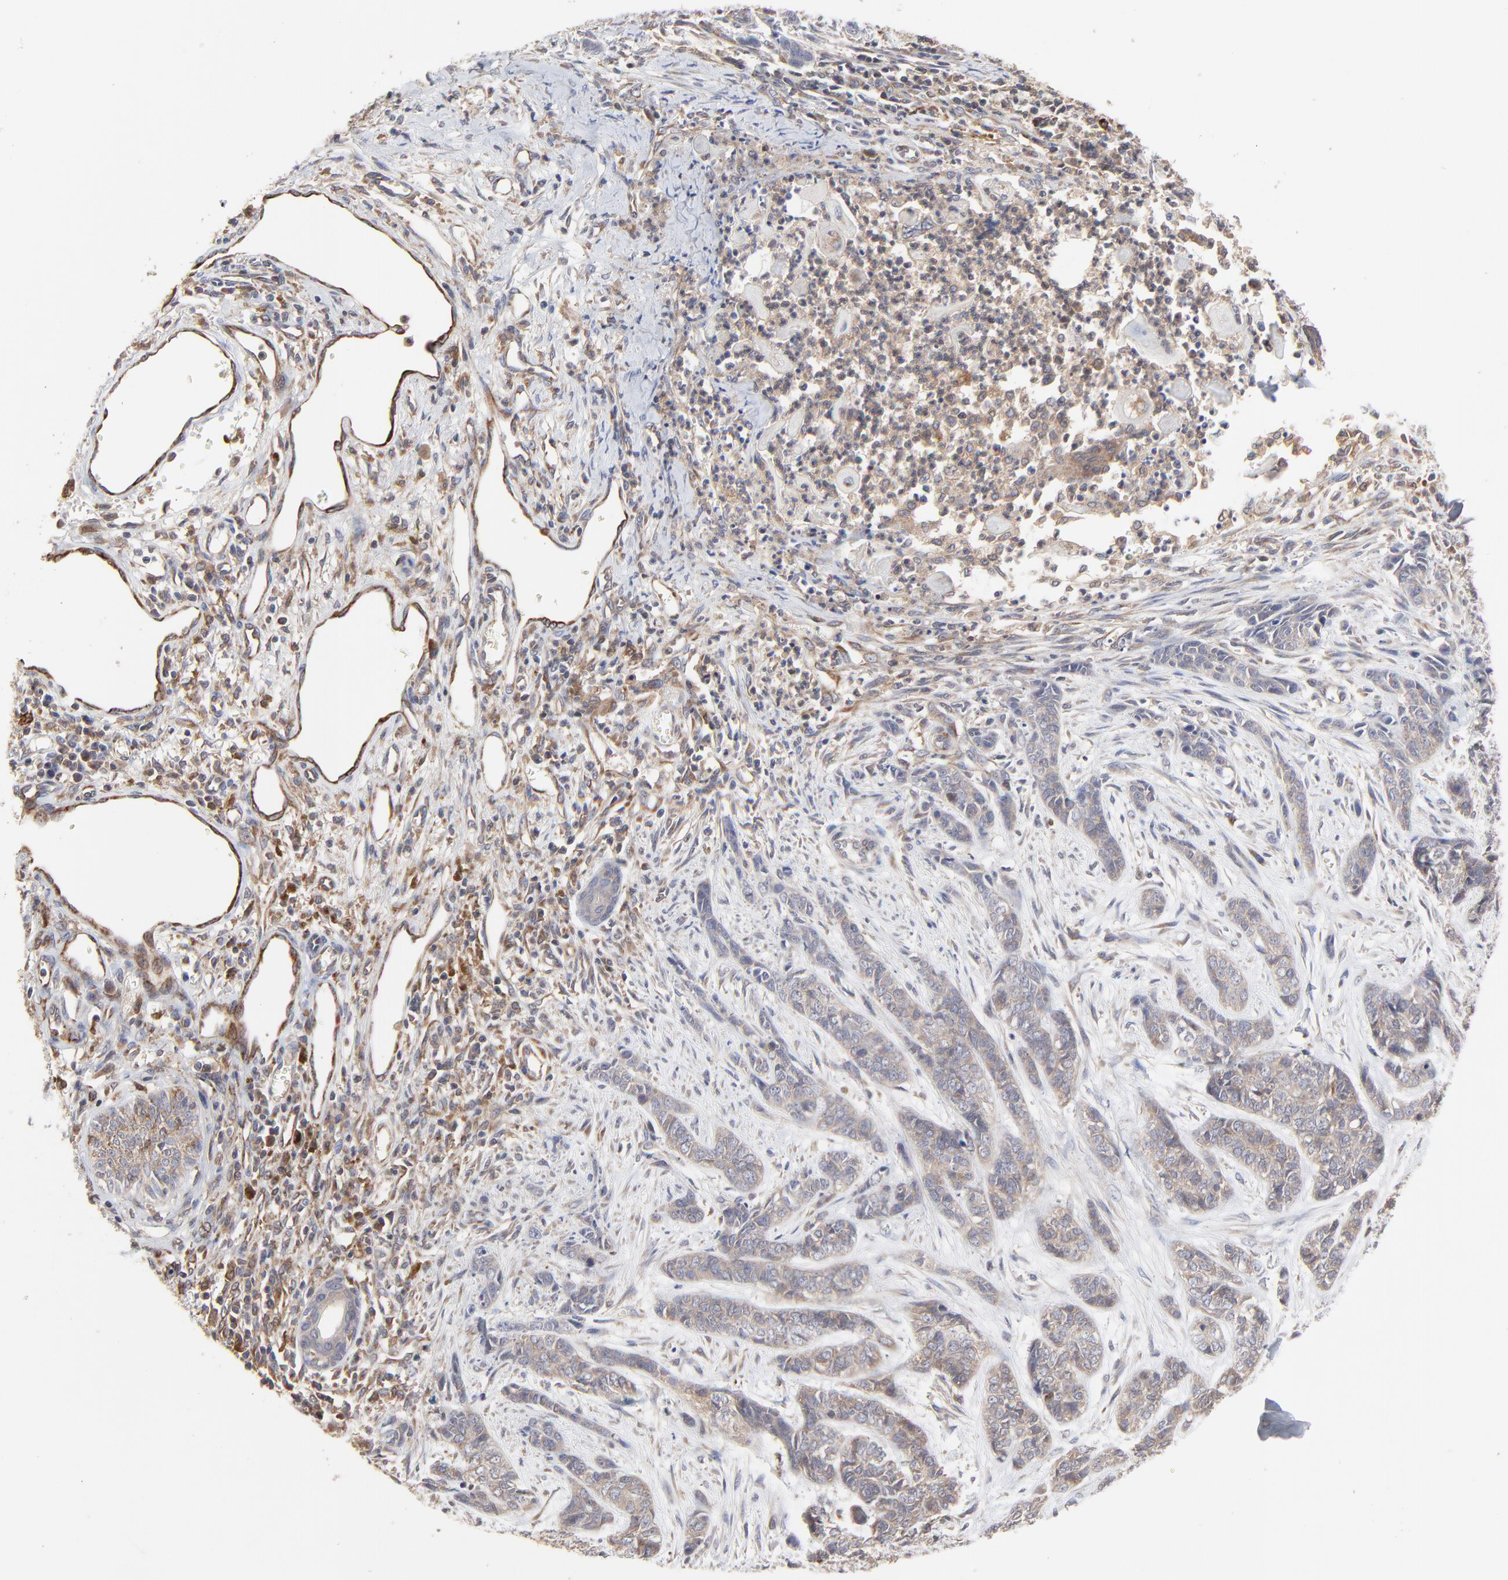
{"staining": {"intensity": "weak", "quantity": ">75%", "location": "cytoplasmic/membranous"}, "tissue": "skin cancer", "cell_type": "Tumor cells", "image_type": "cancer", "snomed": [{"axis": "morphology", "description": "Basal cell carcinoma"}, {"axis": "topography", "description": "Skin"}], "caption": "A brown stain highlights weak cytoplasmic/membranous positivity of a protein in basal cell carcinoma (skin) tumor cells.", "gene": "RAB9A", "patient": {"sex": "female", "age": 64}}